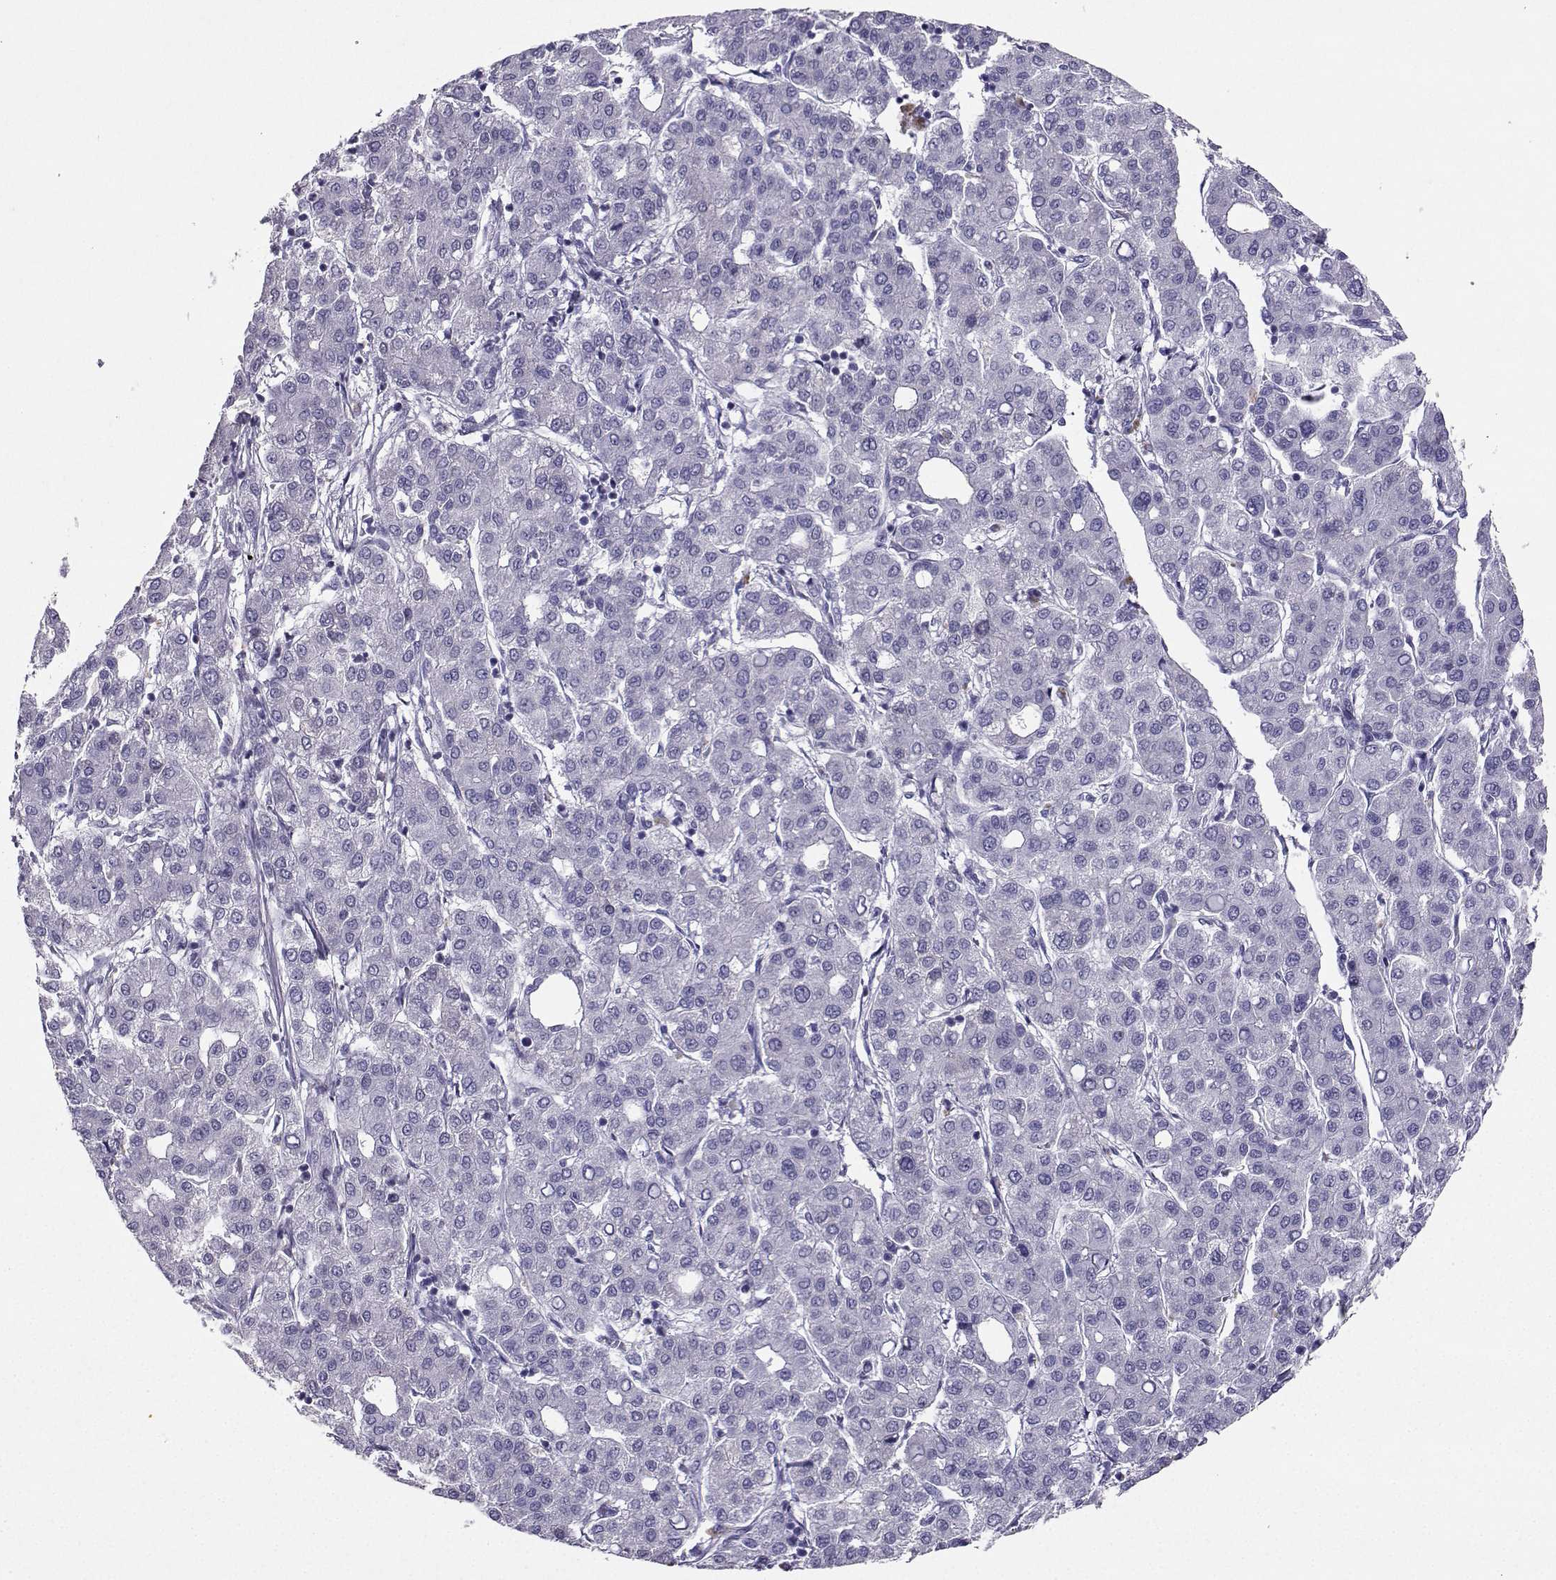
{"staining": {"intensity": "negative", "quantity": "none", "location": "none"}, "tissue": "liver cancer", "cell_type": "Tumor cells", "image_type": "cancer", "snomed": [{"axis": "morphology", "description": "Carcinoma, Hepatocellular, NOS"}, {"axis": "topography", "description": "Liver"}], "caption": "Immunohistochemical staining of liver hepatocellular carcinoma shows no significant staining in tumor cells.", "gene": "GRIK4", "patient": {"sex": "male", "age": 65}}